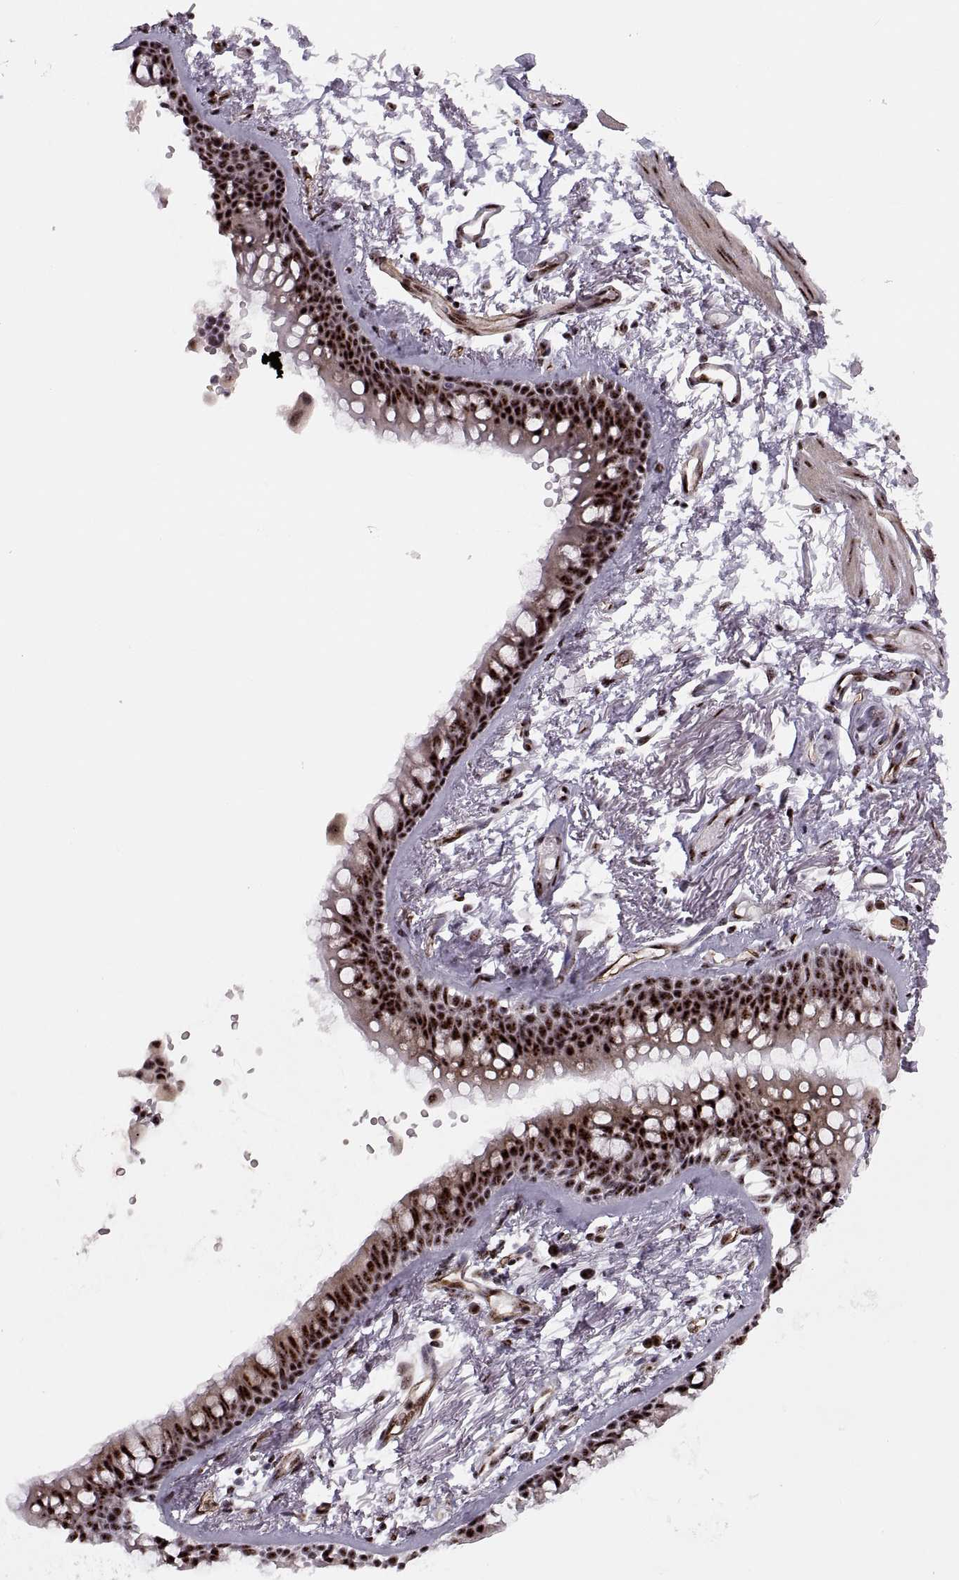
{"staining": {"intensity": "moderate", "quantity": "25%-75%", "location": "nuclear"}, "tissue": "soft tissue", "cell_type": "Fibroblasts", "image_type": "normal", "snomed": [{"axis": "morphology", "description": "Normal tissue, NOS"}, {"axis": "topography", "description": "Cartilage tissue"}, {"axis": "topography", "description": "Bronchus"}], "caption": "A brown stain highlights moderate nuclear staining of a protein in fibroblasts of normal human soft tissue. (brown staining indicates protein expression, while blue staining denotes nuclei).", "gene": "ZCCHC17", "patient": {"sex": "female", "age": 79}}